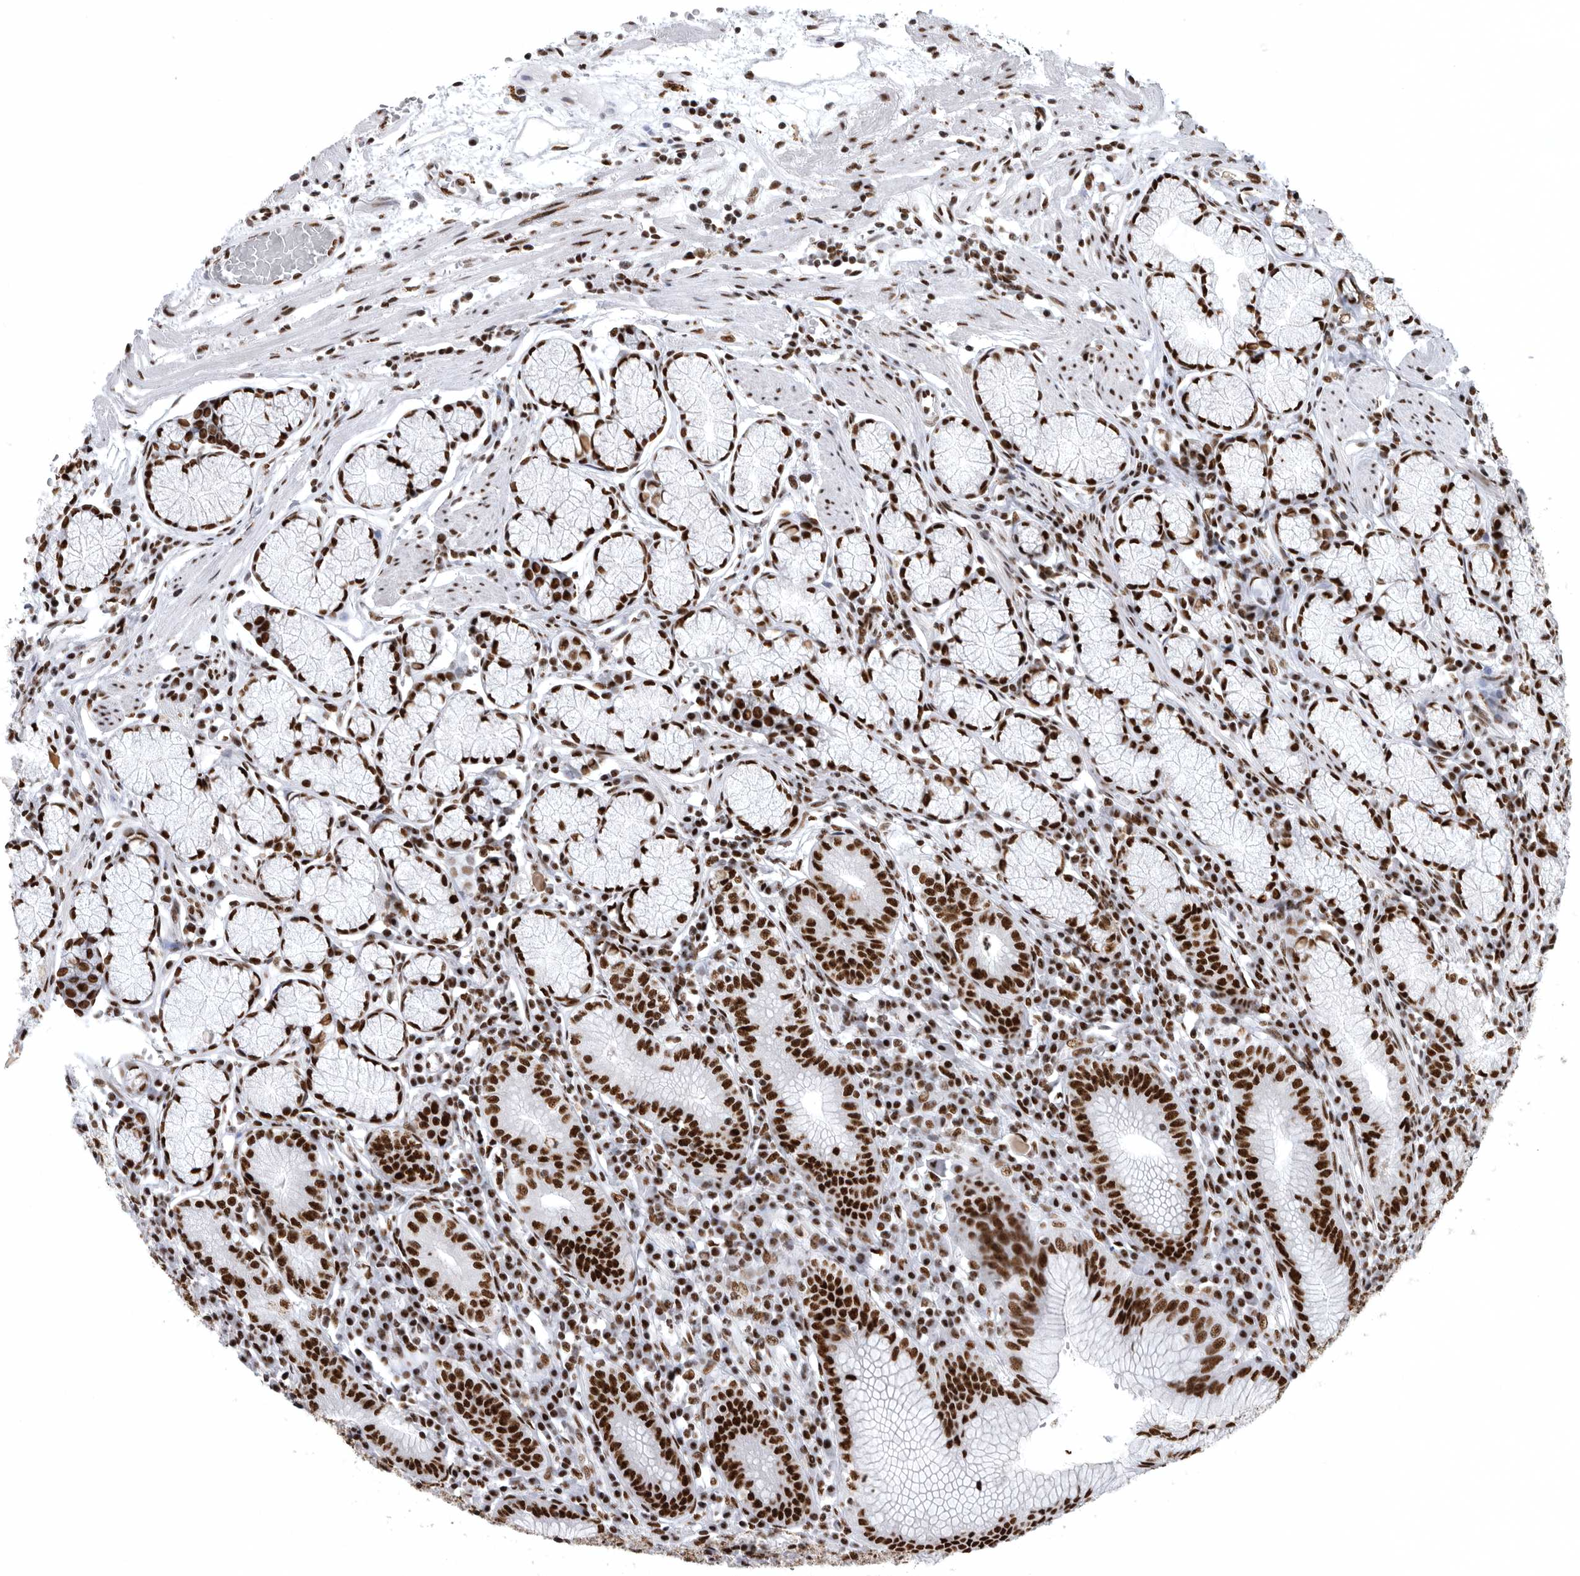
{"staining": {"intensity": "strong", "quantity": ">75%", "location": "nuclear"}, "tissue": "stomach", "cell_type": "Glandular cells", "image_type": "normal", "snomed": [{"axis": "morphology", "description": "Normal tissue, NOS"}, {"axis": "topography", "description": "Stomach"}], "caption": "Stomach stained with immunohistochemistry (IHC) demonstrates strong nuclear expression in about >75% of glandular cells.", "gene": "BCLAF1", "patient": {"sex": "male", "age": 55}}